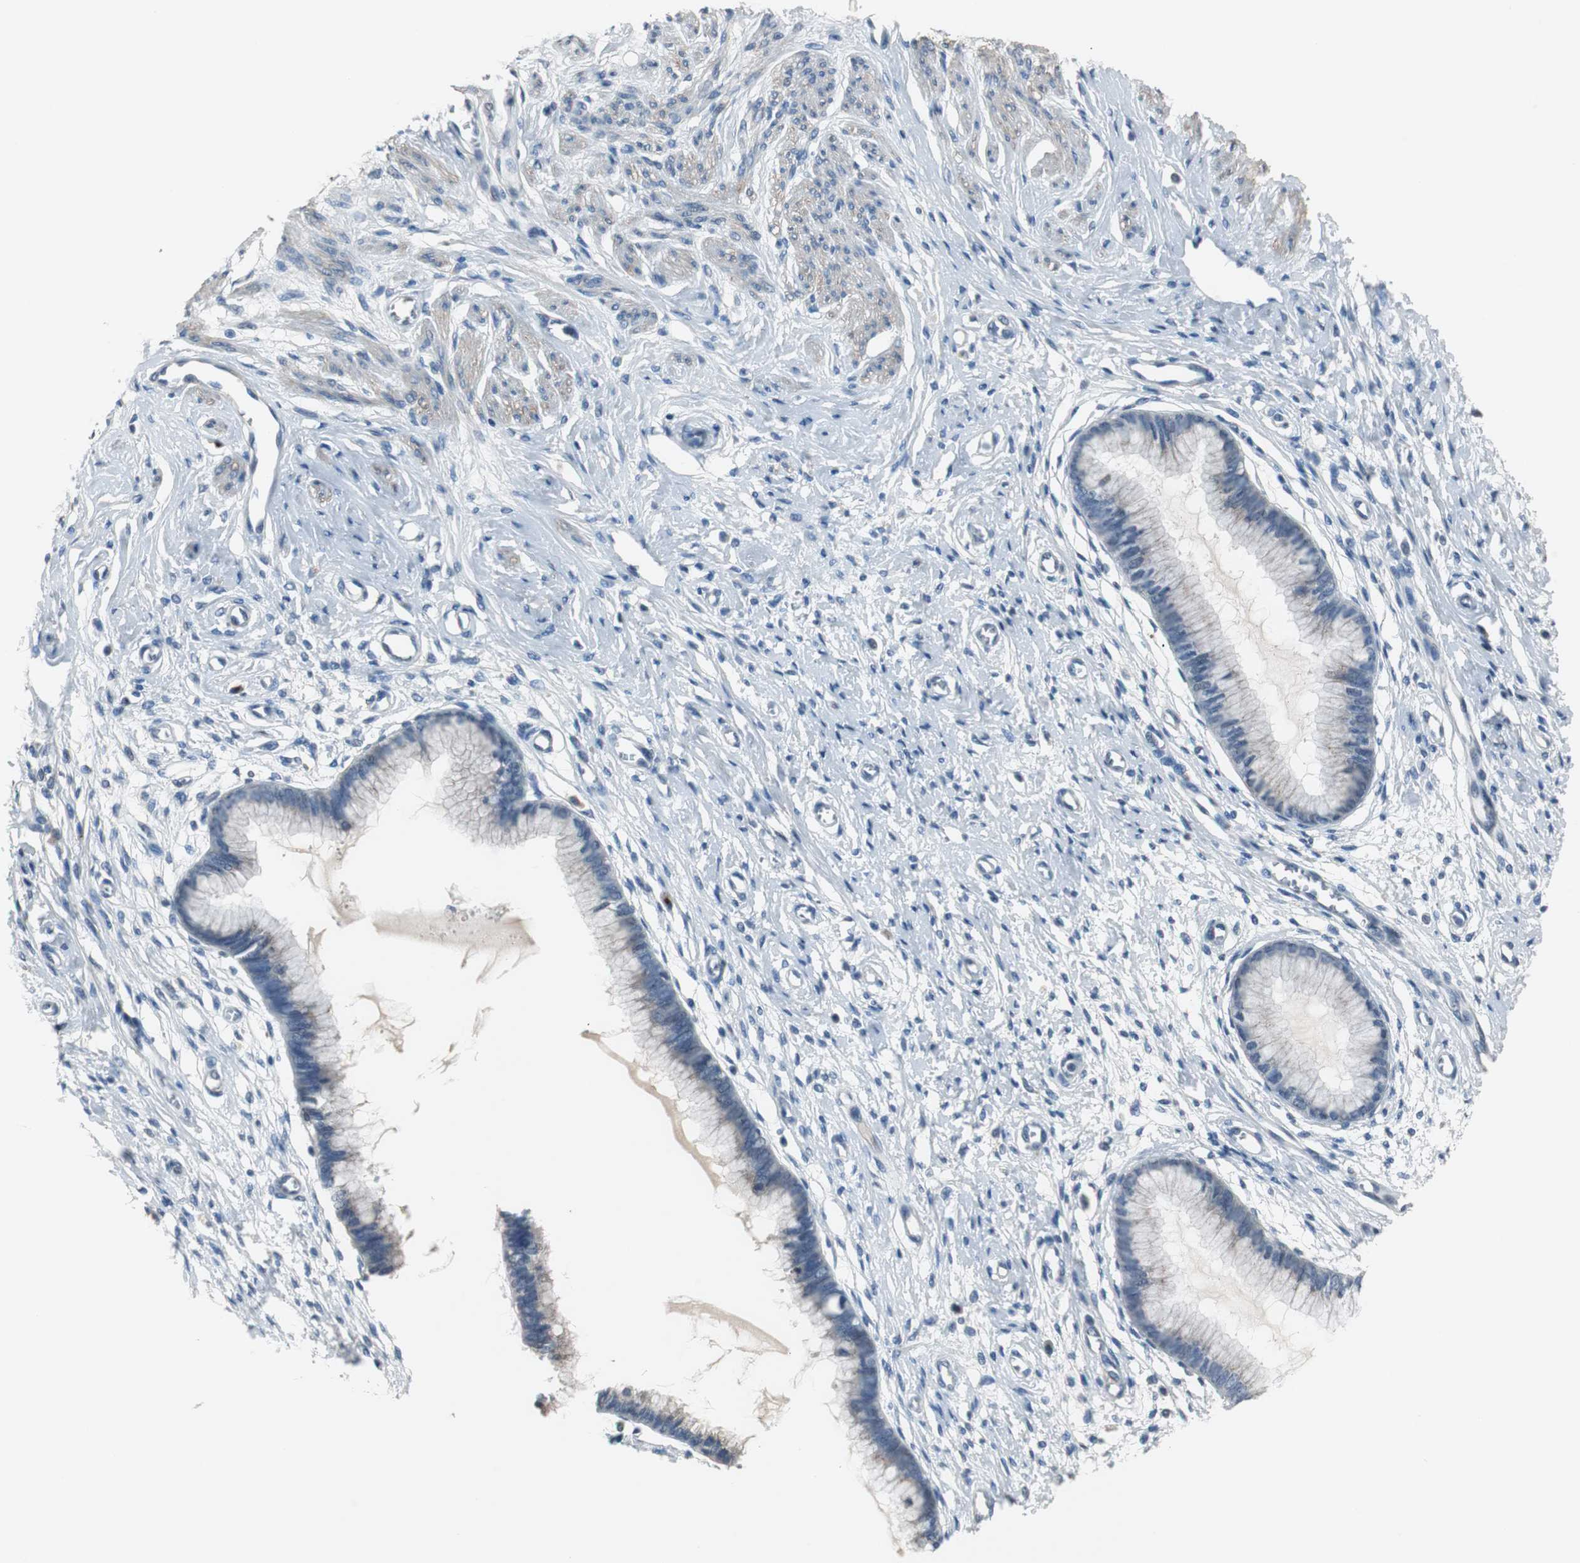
{"staining": {"intensity": "negative", "quantity": "none", "location": "none"}, "tissue": "cervix", "cell_type": "Glandular cells", "image_type": "normal", "snomed": [{"axis": "morphology", "description": "Normal tissue, NOS"}, {"axis": "topography", "description": "Cervix"}], "caption": "Photomicrograph shows no significant protein expression in glandular cells of normal cervix.", "gene": "PCYT1B", "patient": {"sex": "female", "age": 55}}